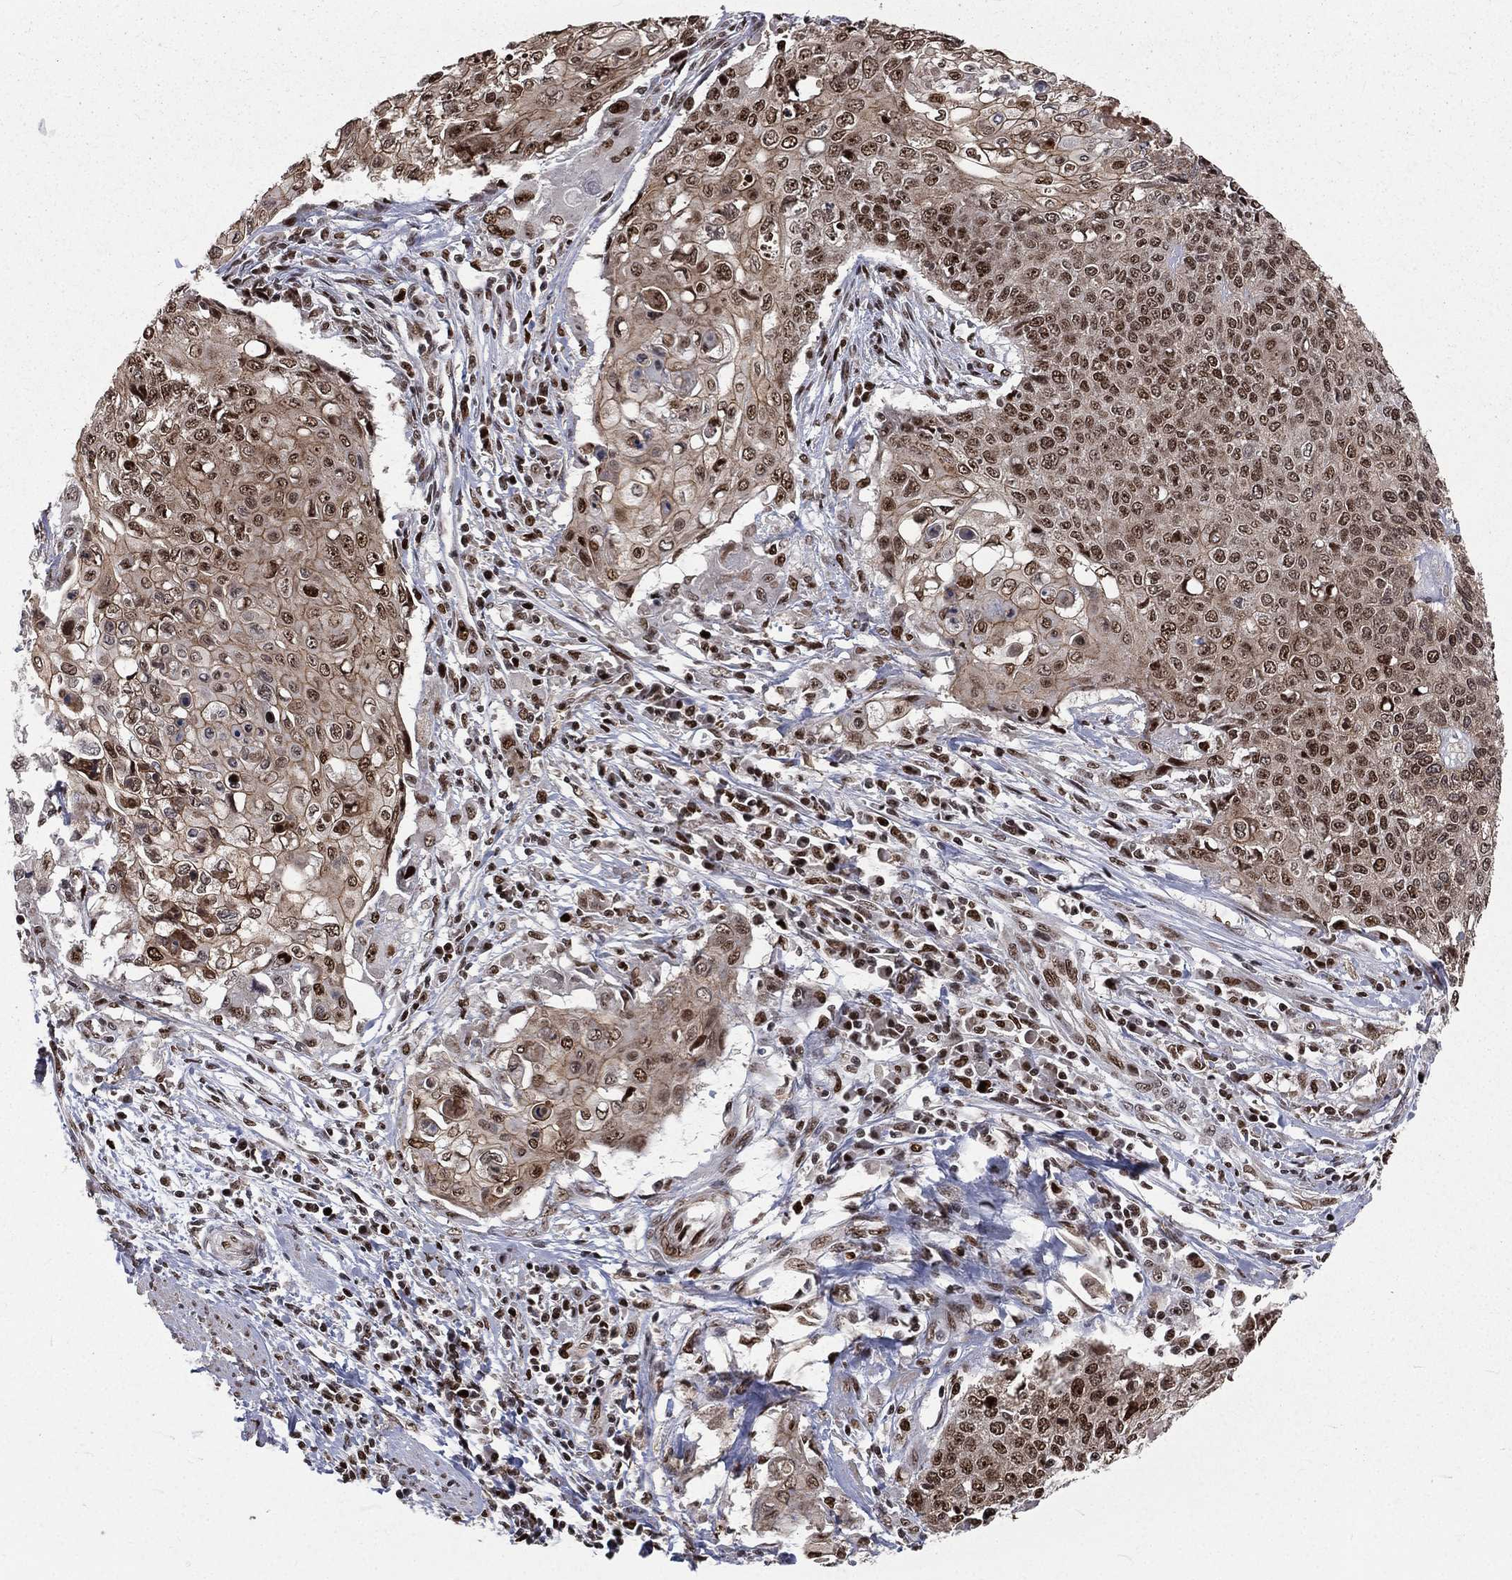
{"staining": {"intensity": "strong", "quantity": "25%-75%", "location": "nuclear"}, "tissue": "cervical cancer", "cell_type": "Tumor cells", "image_type": "cancer", "snomed": [{"axis": "morphology", "description": "Squamous cell carcinoma, NOS"}, {"axis": "topography", "description": "Cervix"}], "caption": "This is a histology image of IHC staining of cervical squamous cell carcinoma, which shows strong positivity in the nuclear of tumor cells.", "gene": "POLB", "patient": {"sex": "female", "age": 39}}